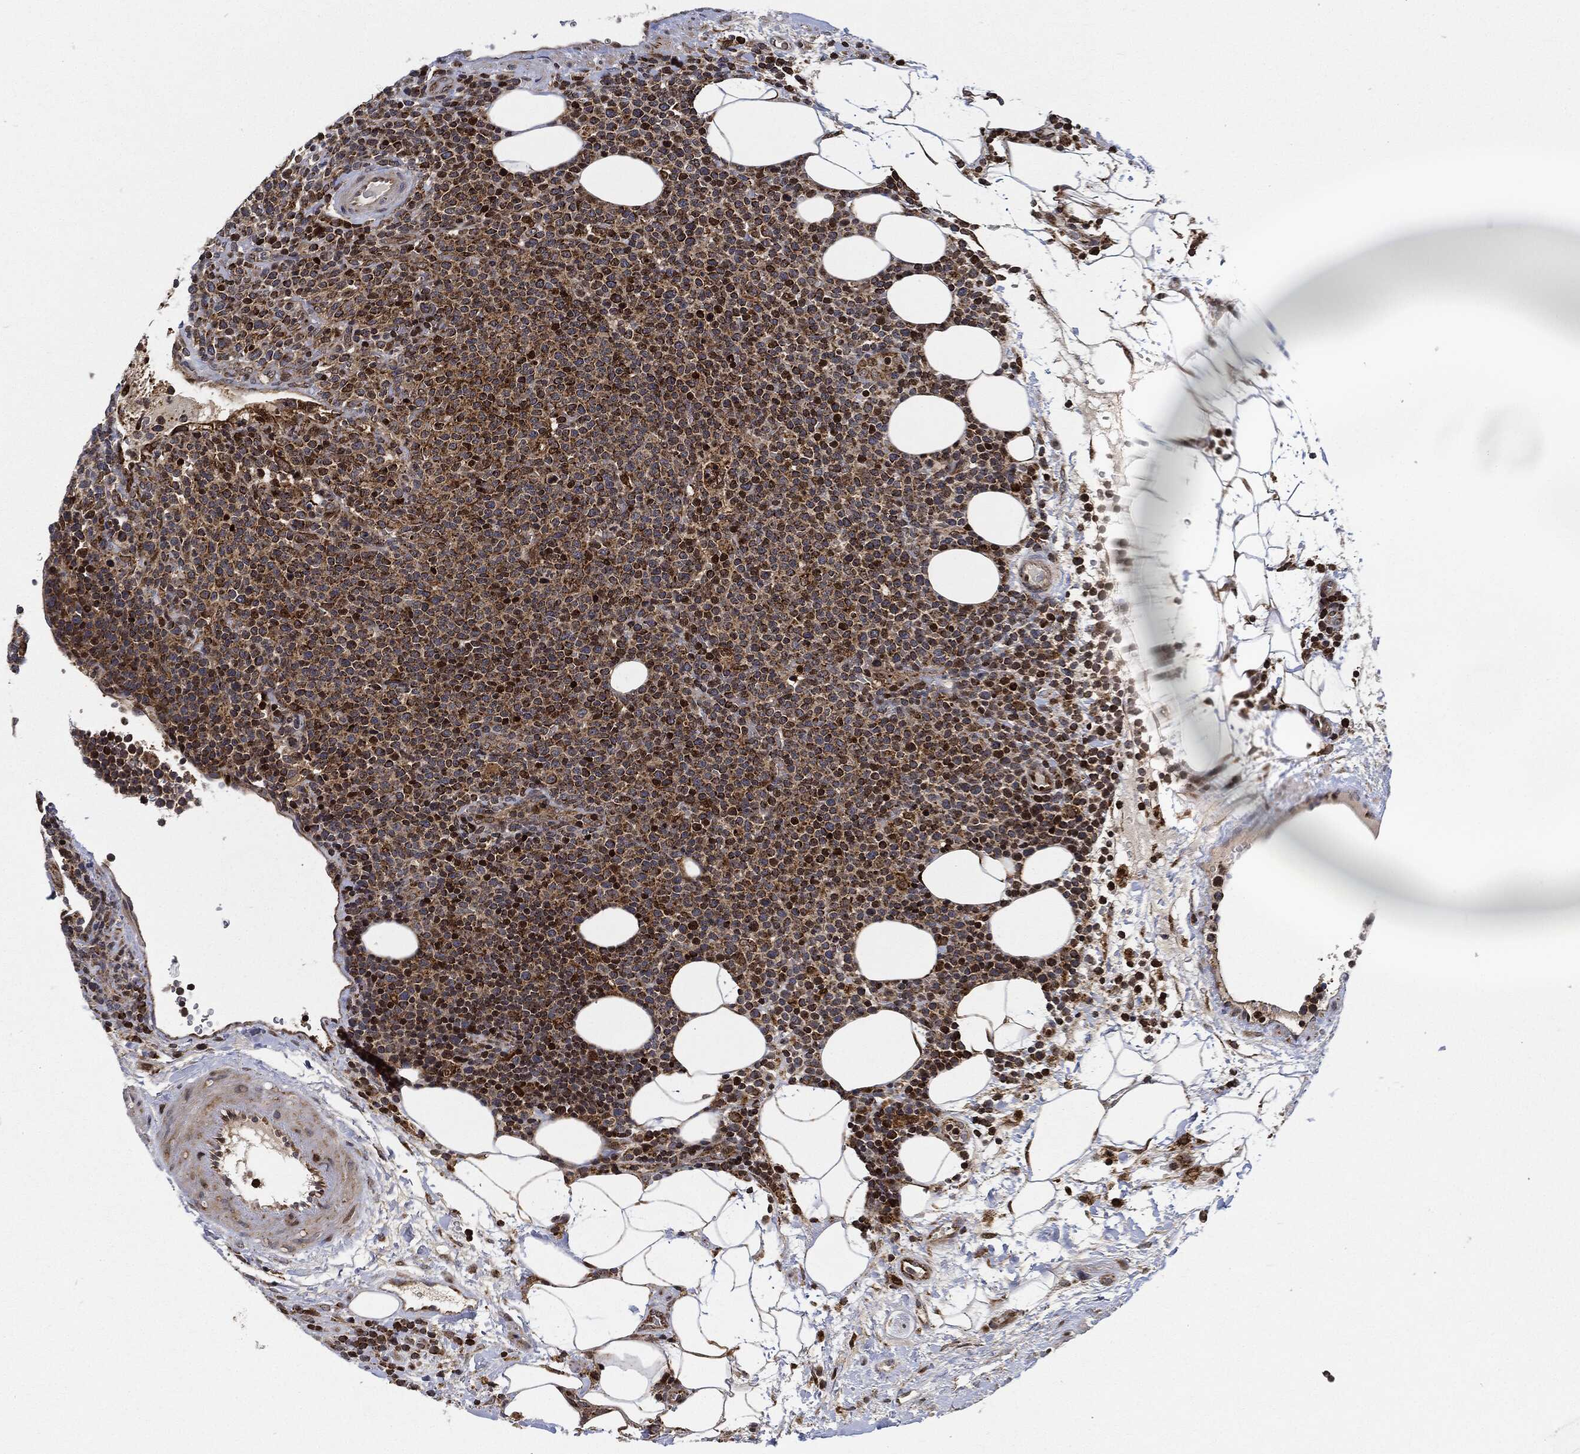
{"staining": {"intensity": "moderate", "quantity": "25%-75%", "location": "cytoplasmic/membranous,nuclear"}, "tissue": "lymphoma", "cell_type": "Tumor cells", "image_type": "cancer", "snomed": [{"axis": "morphology", "description": "Malignant lymphoma, non-Hodgkin's type, High grade"}, {"axis": "topography", "description": "Lymph node"}], "caption": "Immunohistochemistry histopathology image of human lymphoma stained for a protein (brown), which demonstrates medium levels of moderate cytoplasmic/membranous and nuclear expression in about 25%-75% of tumor cells.", "gene": "RNASEL", "patient": {"sex": "male", "age": 61}}